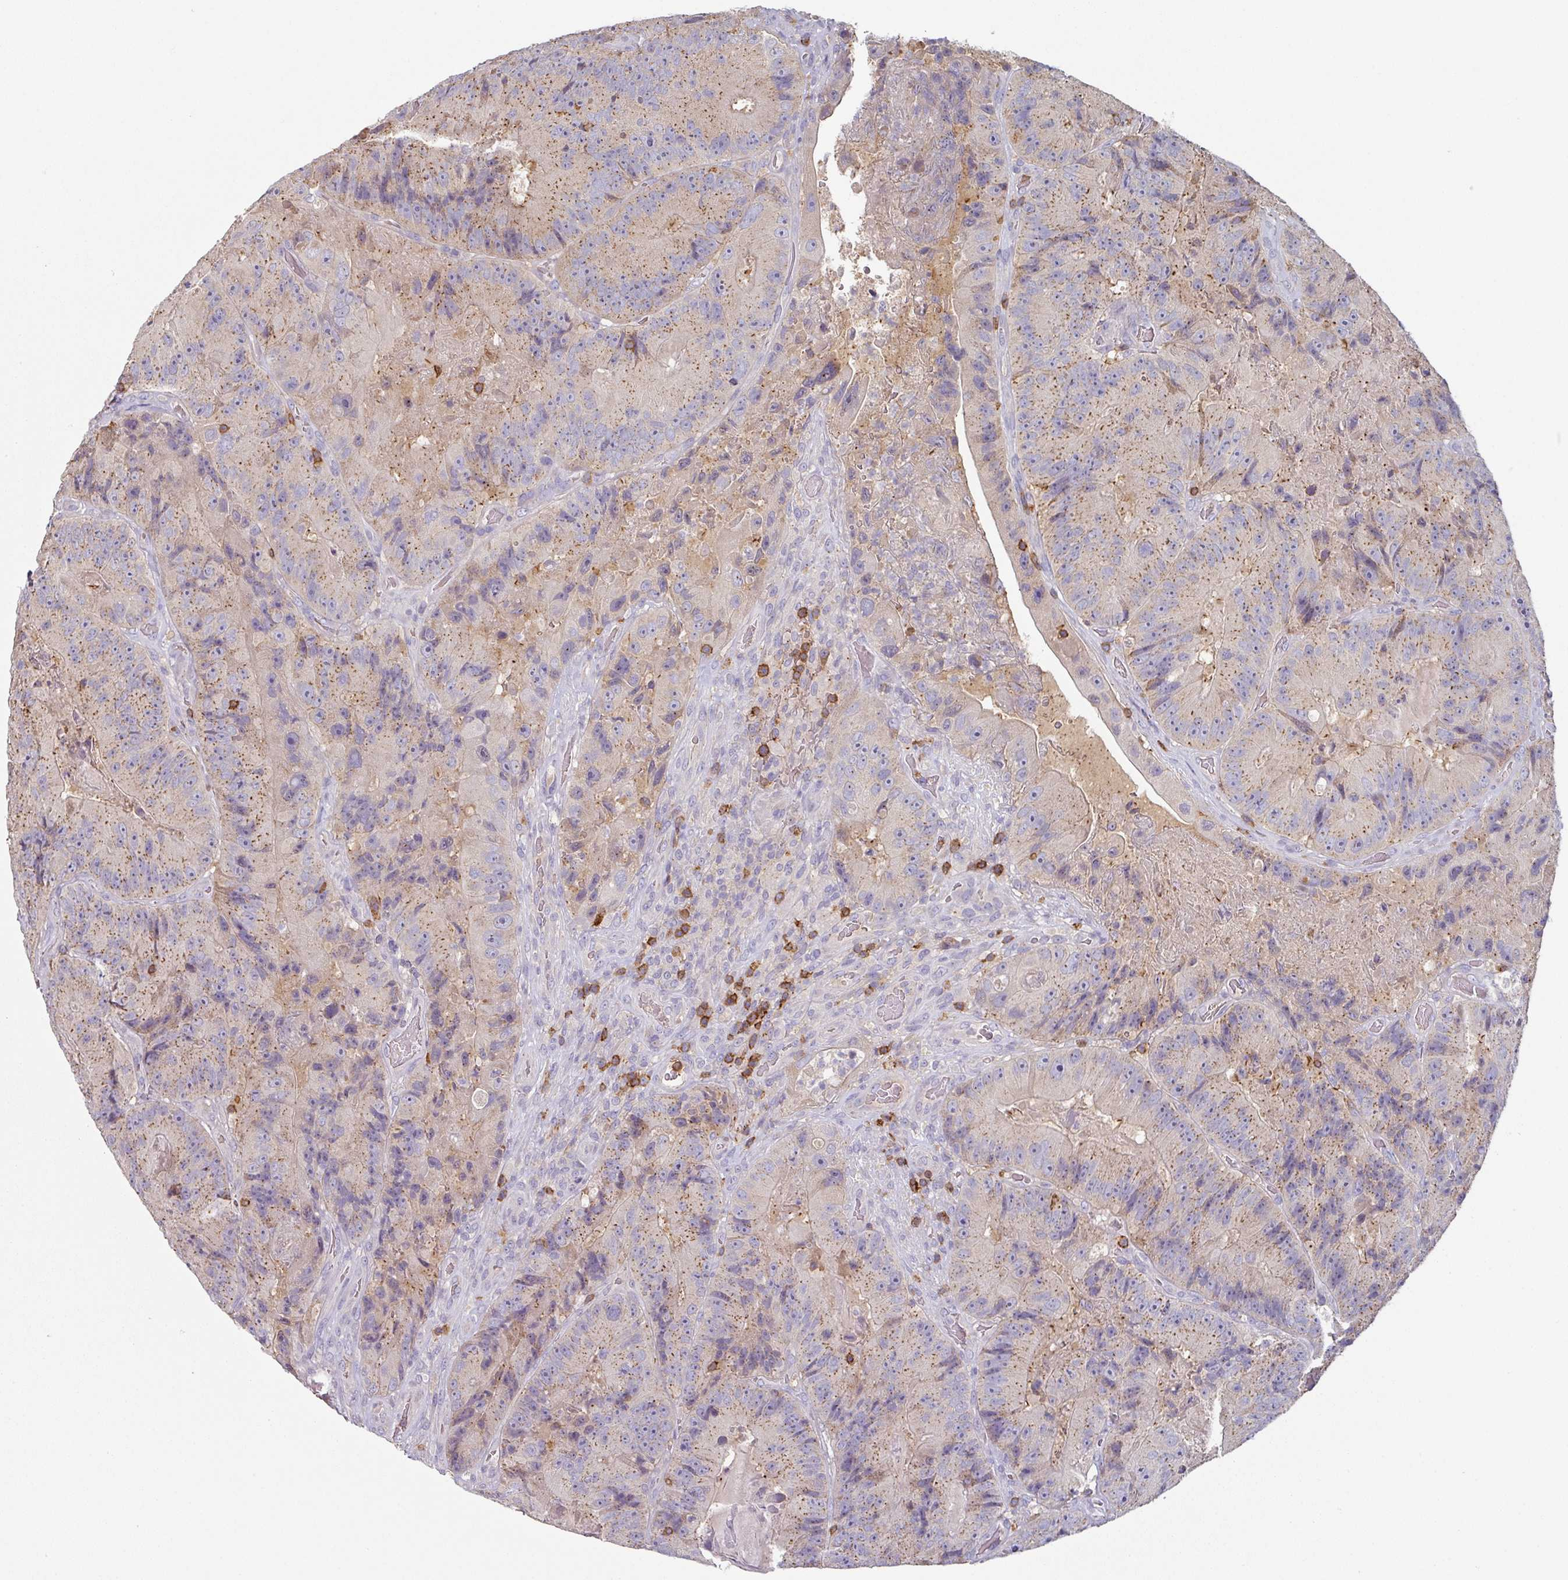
{"staining": {"intensity": "weak", "quantity": "25%-75%", "location": "cytoplasmic/membranous"}, "tissue": "colorectal cancer", "cell_type": "Tumor cells", "image_type": "cancer", "snomed": [{"axis": "morphology", "description": "Adenocarcinoma, NOS"}, {"axis": "topography", "description": "Colon"}], "caption": "A micrograph of human colorectal adenocarcinoma stained for a protein demonstrates weak cytoplasmic/membranous brown staining in tumor cells. (Stains: DAB (3,3'-diaminobenzidine) in brown, nuclei in blue, Microscopy: brightfield microscopy at high magnification).", "gene": "CD3G", "patient": {"sex": "female", "age": 86}}